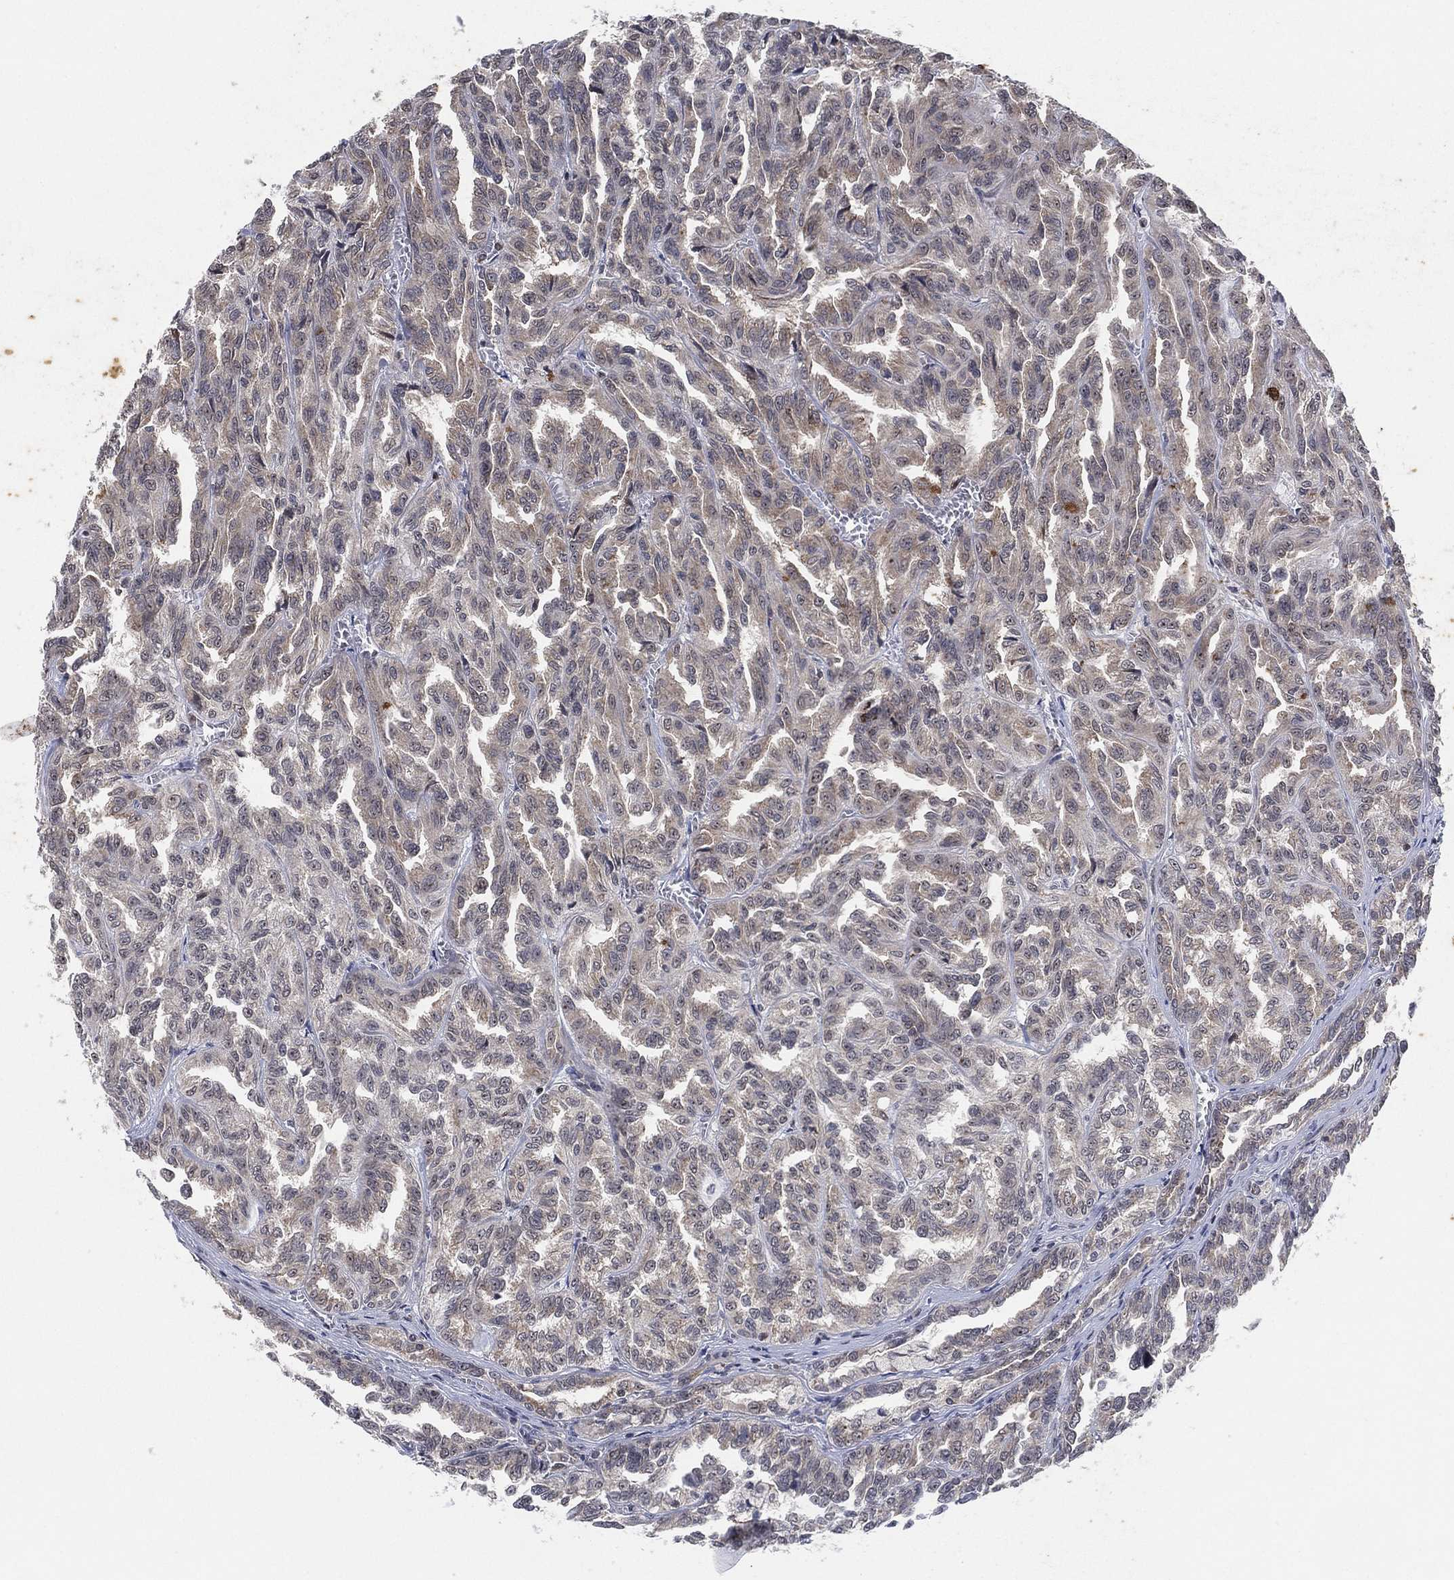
{"staining": {"intensity": "weak", "quantity": "<25%", "location": "cytoplasmic/membranous"}, "tissue": "renal cancer", "cell_type": "Tumor cells", "image_type": "cancer", "snomed": [{"axis": "morphology", "description": "Adenocarcinoma, NOS"}, {"axis": "topography", "description": "Kidney"}], "caption": "High magnification brightfield microscopy of renal cancer stained with DAB (brown) and counterstained with hematoxylin (blue): tumor cells show no significant expression.", "gene": "TMCO1", "patient": {"sex": "male", "age": 79}}